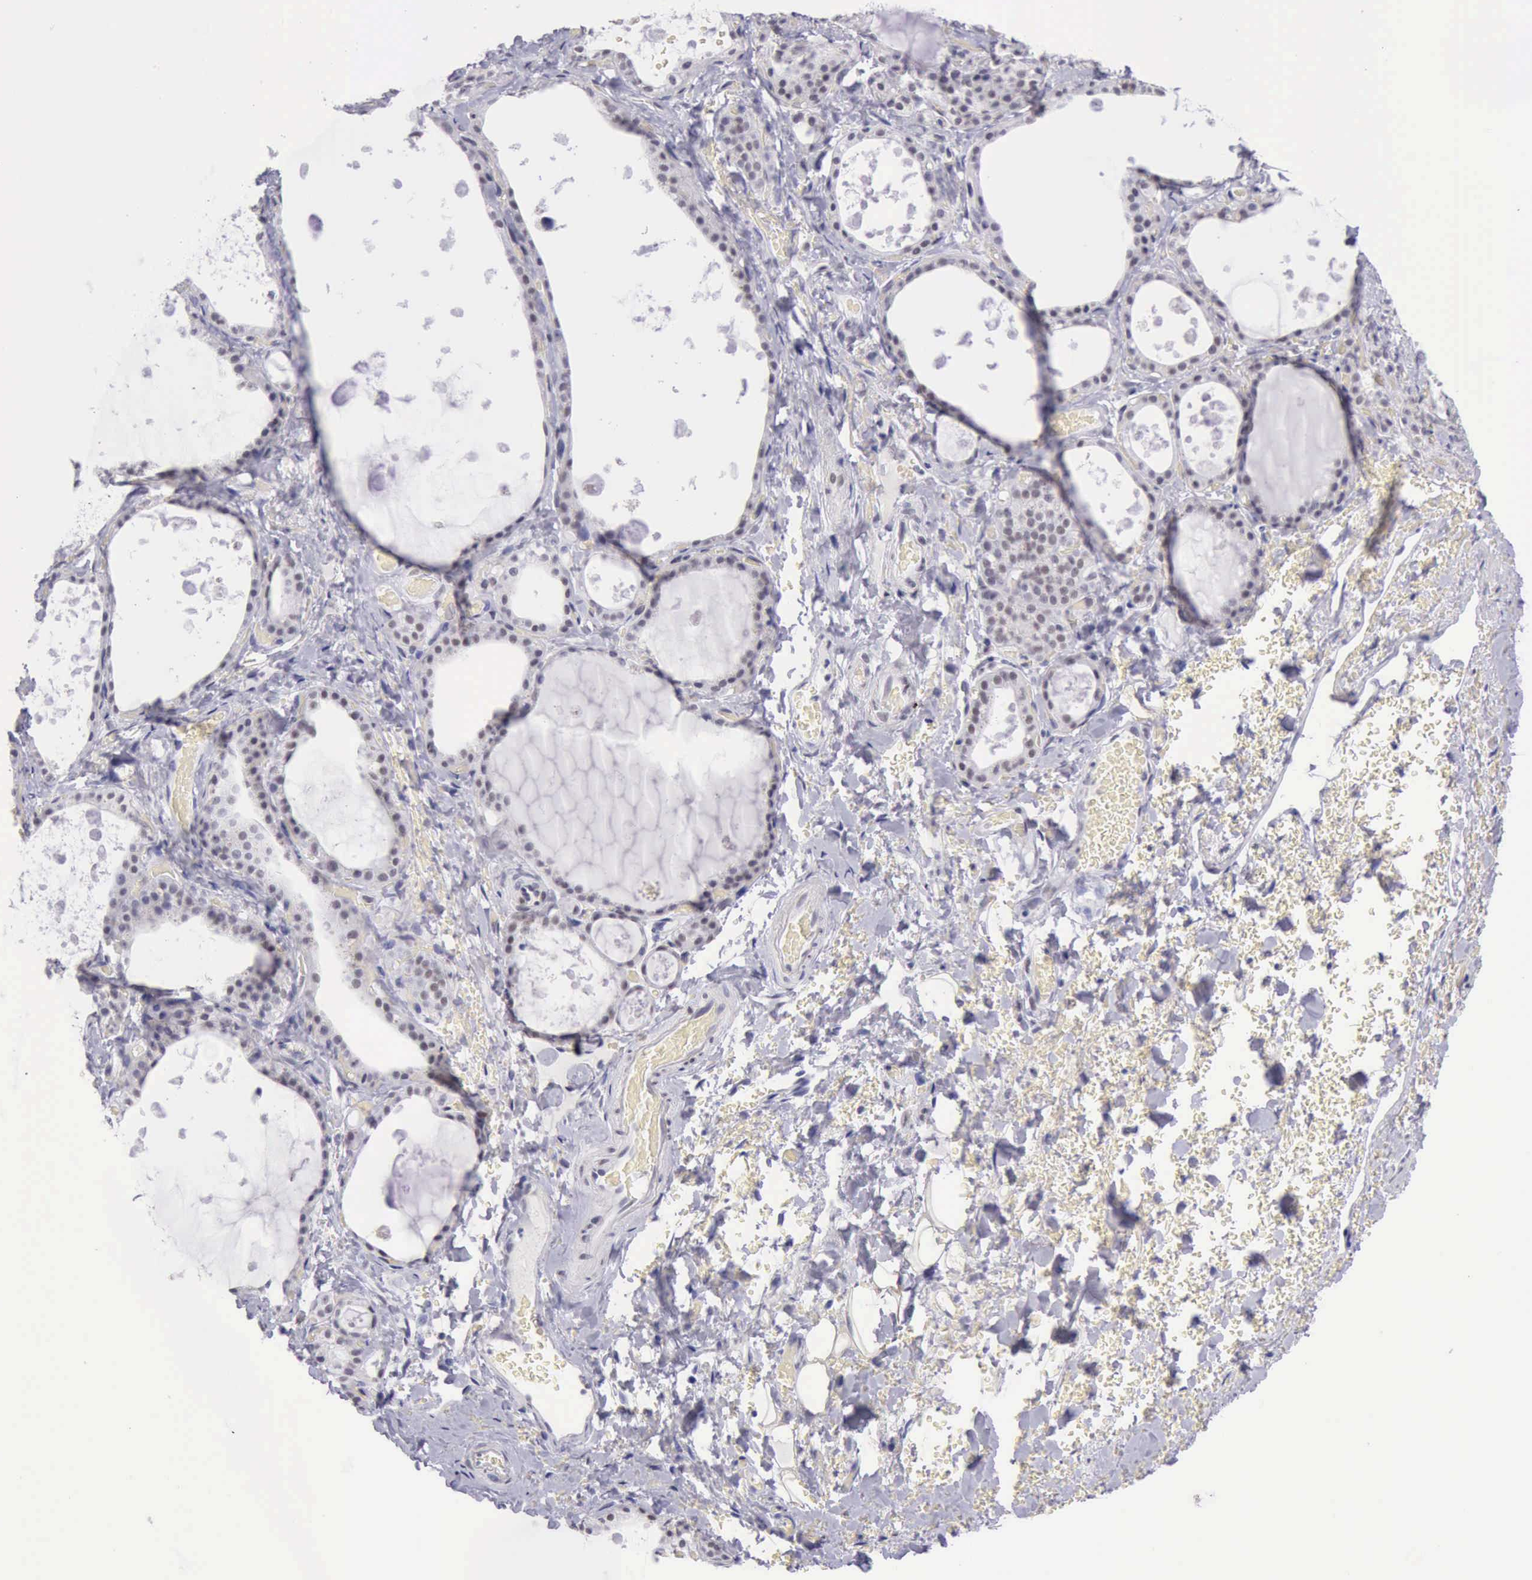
{"staining": {"intensity": "moderate", "quantity": "25%-75%", "location": "nuclear"}, "tissue": "thyroid gland", "cell_type": "Glandular cells", "image_type": "normal", "snomed": [{"axis": "morphology", "description": "Normal tissue, NOS"}, {"axis": "topography", "description": "Thyroid gland"}], "caption": "Protein analysis of normal thyroid gland displays moderate nuclear positivity in approximately 25%-75% of glandular cells. The protein of interest is stained brown, and the nuclei are stained in blue (DAB IHC with brightfield microscopy, high magnification).", "gene": "EP300", "patient": {"sex": "male", "age": 61}}